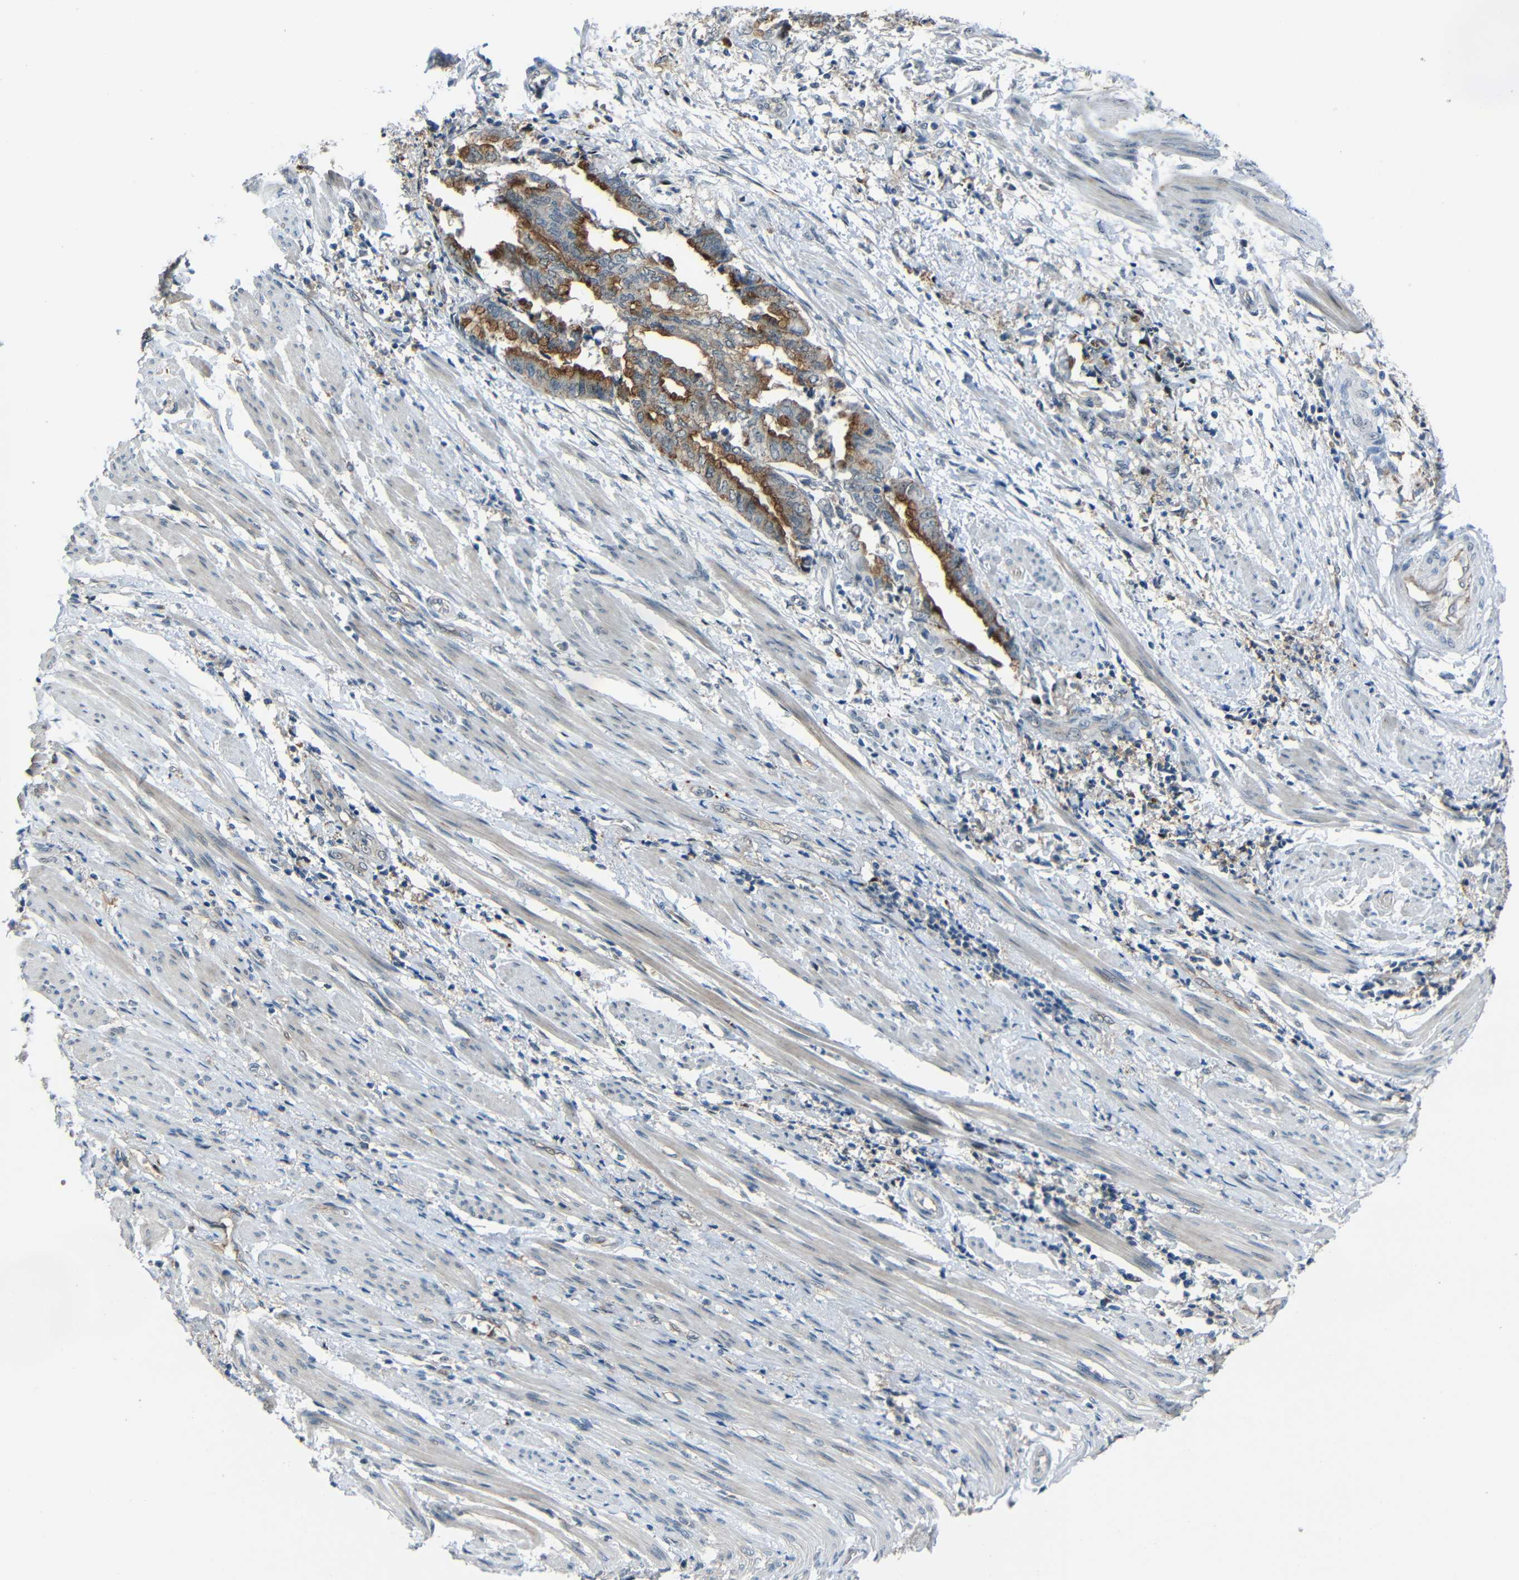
{"staining": {"intensity": "moderate", "quantity": ">75%", "location": "cytoplasmic/membranous"}, "tissue": "endometrial cancer", "cell_type": "Tumor cells", "image_type": "cancer", "snomed": [{"axis": "morphology", "description": "Necrosis, NOS"}, {"axis": "morphology", "description": "Adenocarcinoma, NOS"}, {"axis": "topography", "description": "Endometrium"}], "caption": "Protein staining of adenocarcinoma (endometrial) tissue reveals moderate cytoplasmic/membranous expression in about >75% of tumor cells.", "gene": "DNAJC5", "patient": {"sex": "female", "age": 79}}